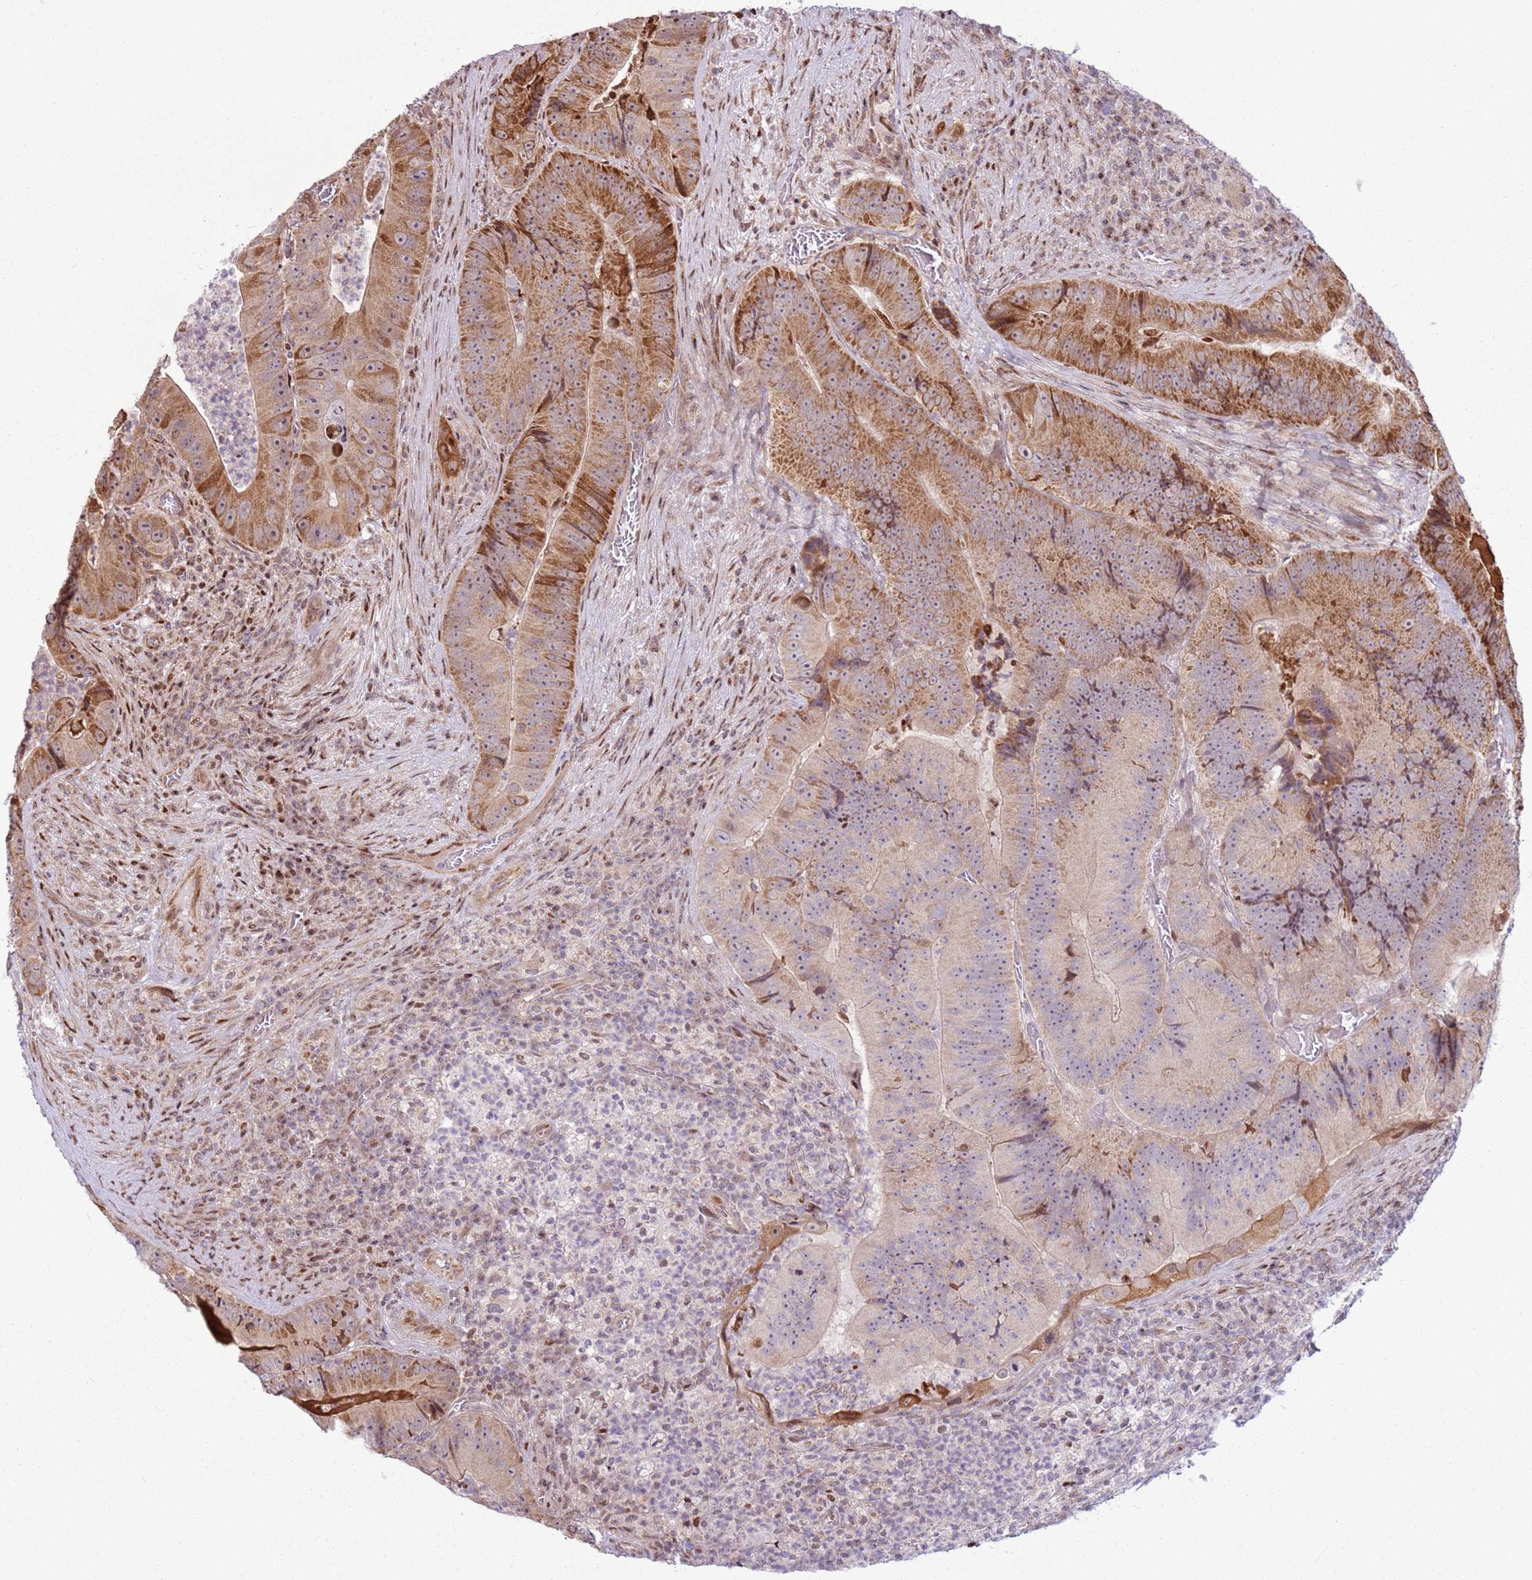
{"staining": {"intensity": "moderate", "quantity": "25%-75%", "location": "cytoplasmic/membranous"}, "tissue": "colorectal cancer", "cell_type": "Tumor cells", "image_type": "cancer", "snomed": [{"axis": "morphology", "description": "Adenocarcinoma, NOS"}, {"axis": "topography", "description": "Colon"}], "caption": "This image exhibits immunohistochemistry (IHC) staining of adenocarcinoma (colorectal), with medium moderate cytoplasmic/membranous staining in approximately 25%-75% of tumor cells.", "gene": "PCTP", "patient": {"sex": "female", "age": 86}}